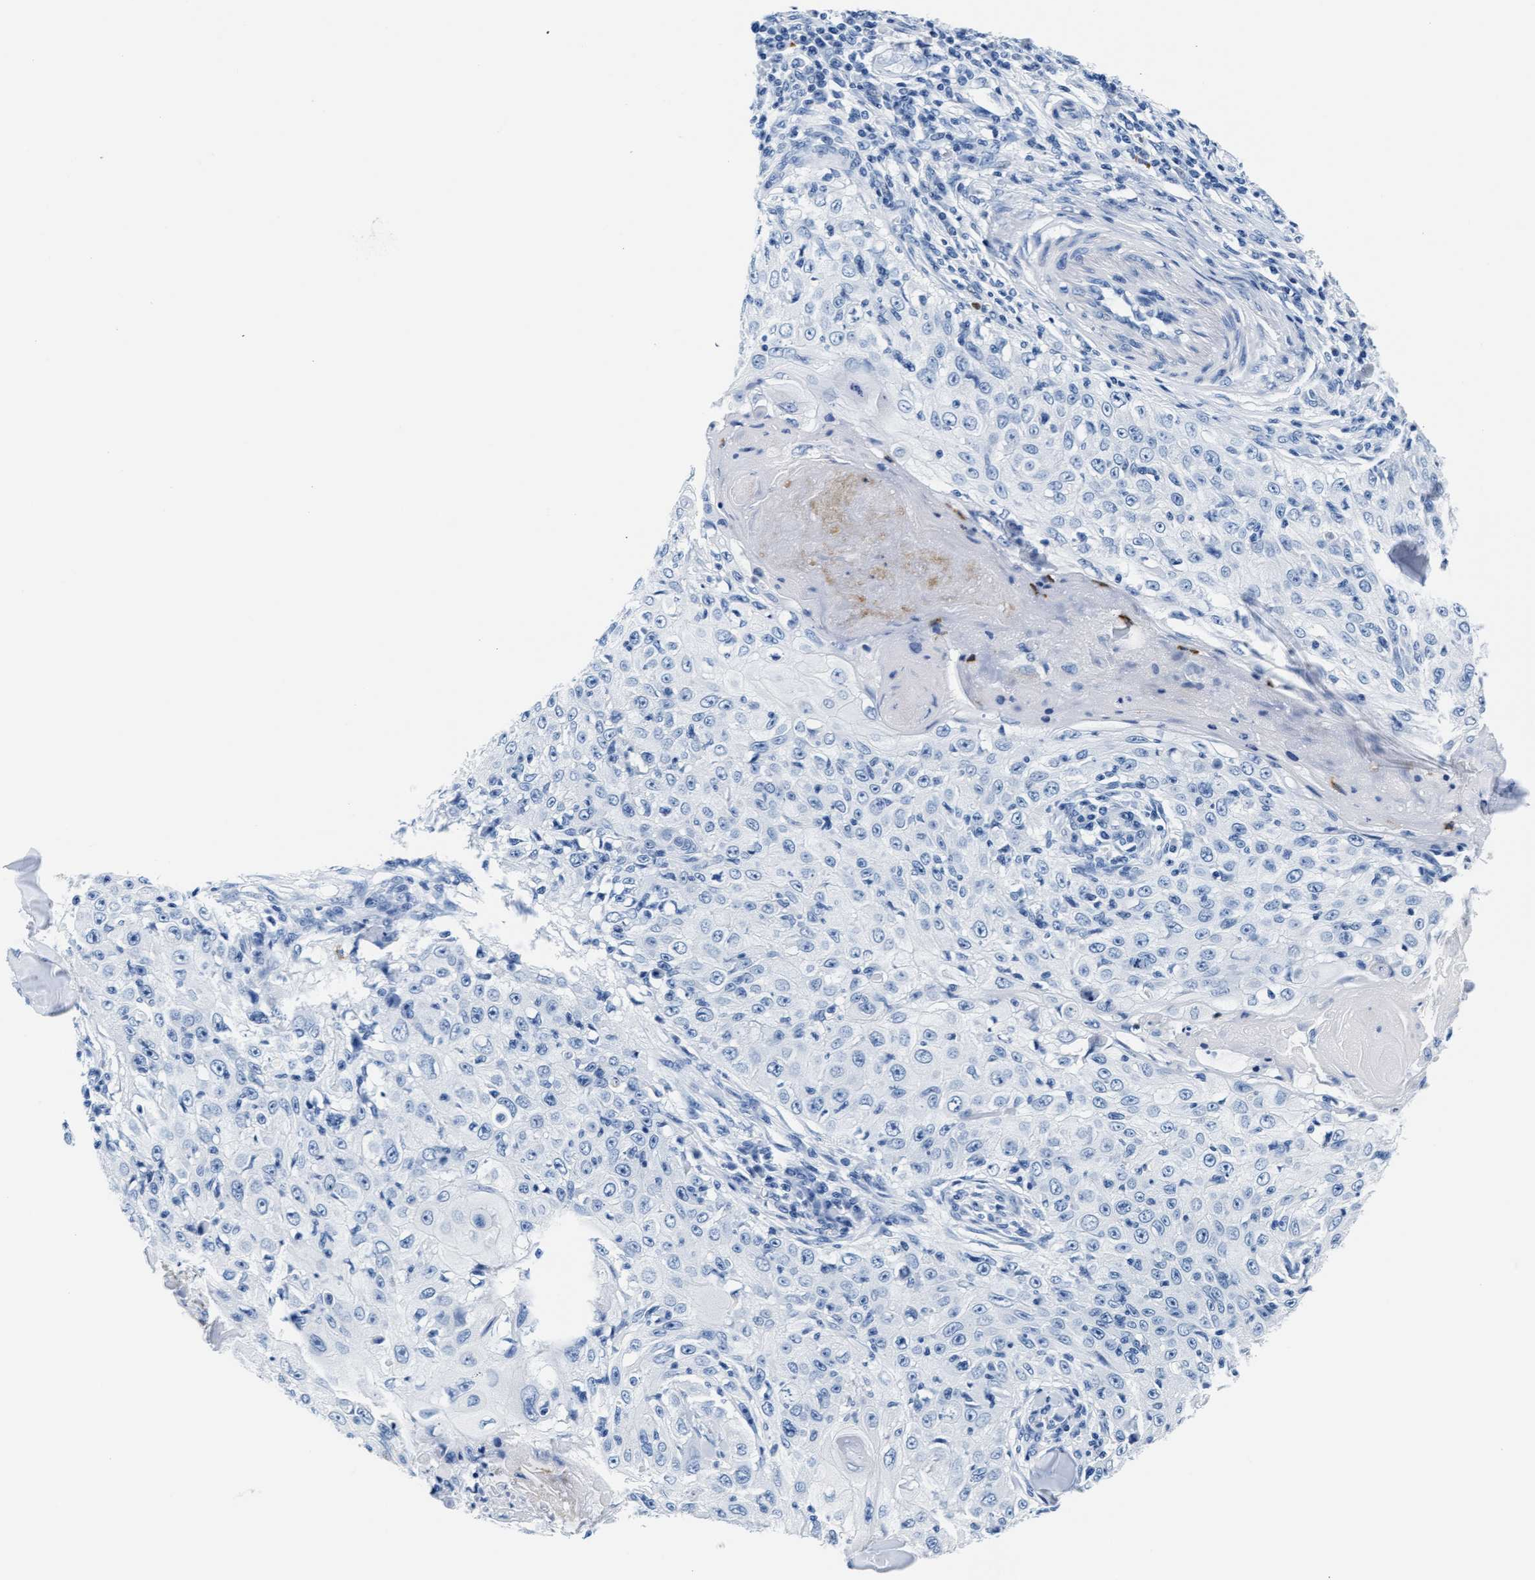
{"staining": {"intensity": "negative", "quantity": "none", "location": "none"}, "tissue": "skin cancer", "cell_type": "Tumor cells", "image_type": "cancer", "snomed": [{"axis": "morphology", "description": "Squamous cell carcinoma, NOS"}, {"axis": "topography", "description": "Skin"}], "caption": "Immunohistochemistry (IHC) image of neoplastic tissue: human skin cancer stained with DAB reveals no significant protein expression in tumor cells. (Stains: DAB (3,3'-diaminobenzidine) immunohistochemistry (IHC) with hematoxylin counter stain, Microscopy: brightfield microscopy at high magnification).", "gene": "MMP8", "patient": {"sex": "male", "age": 86}}